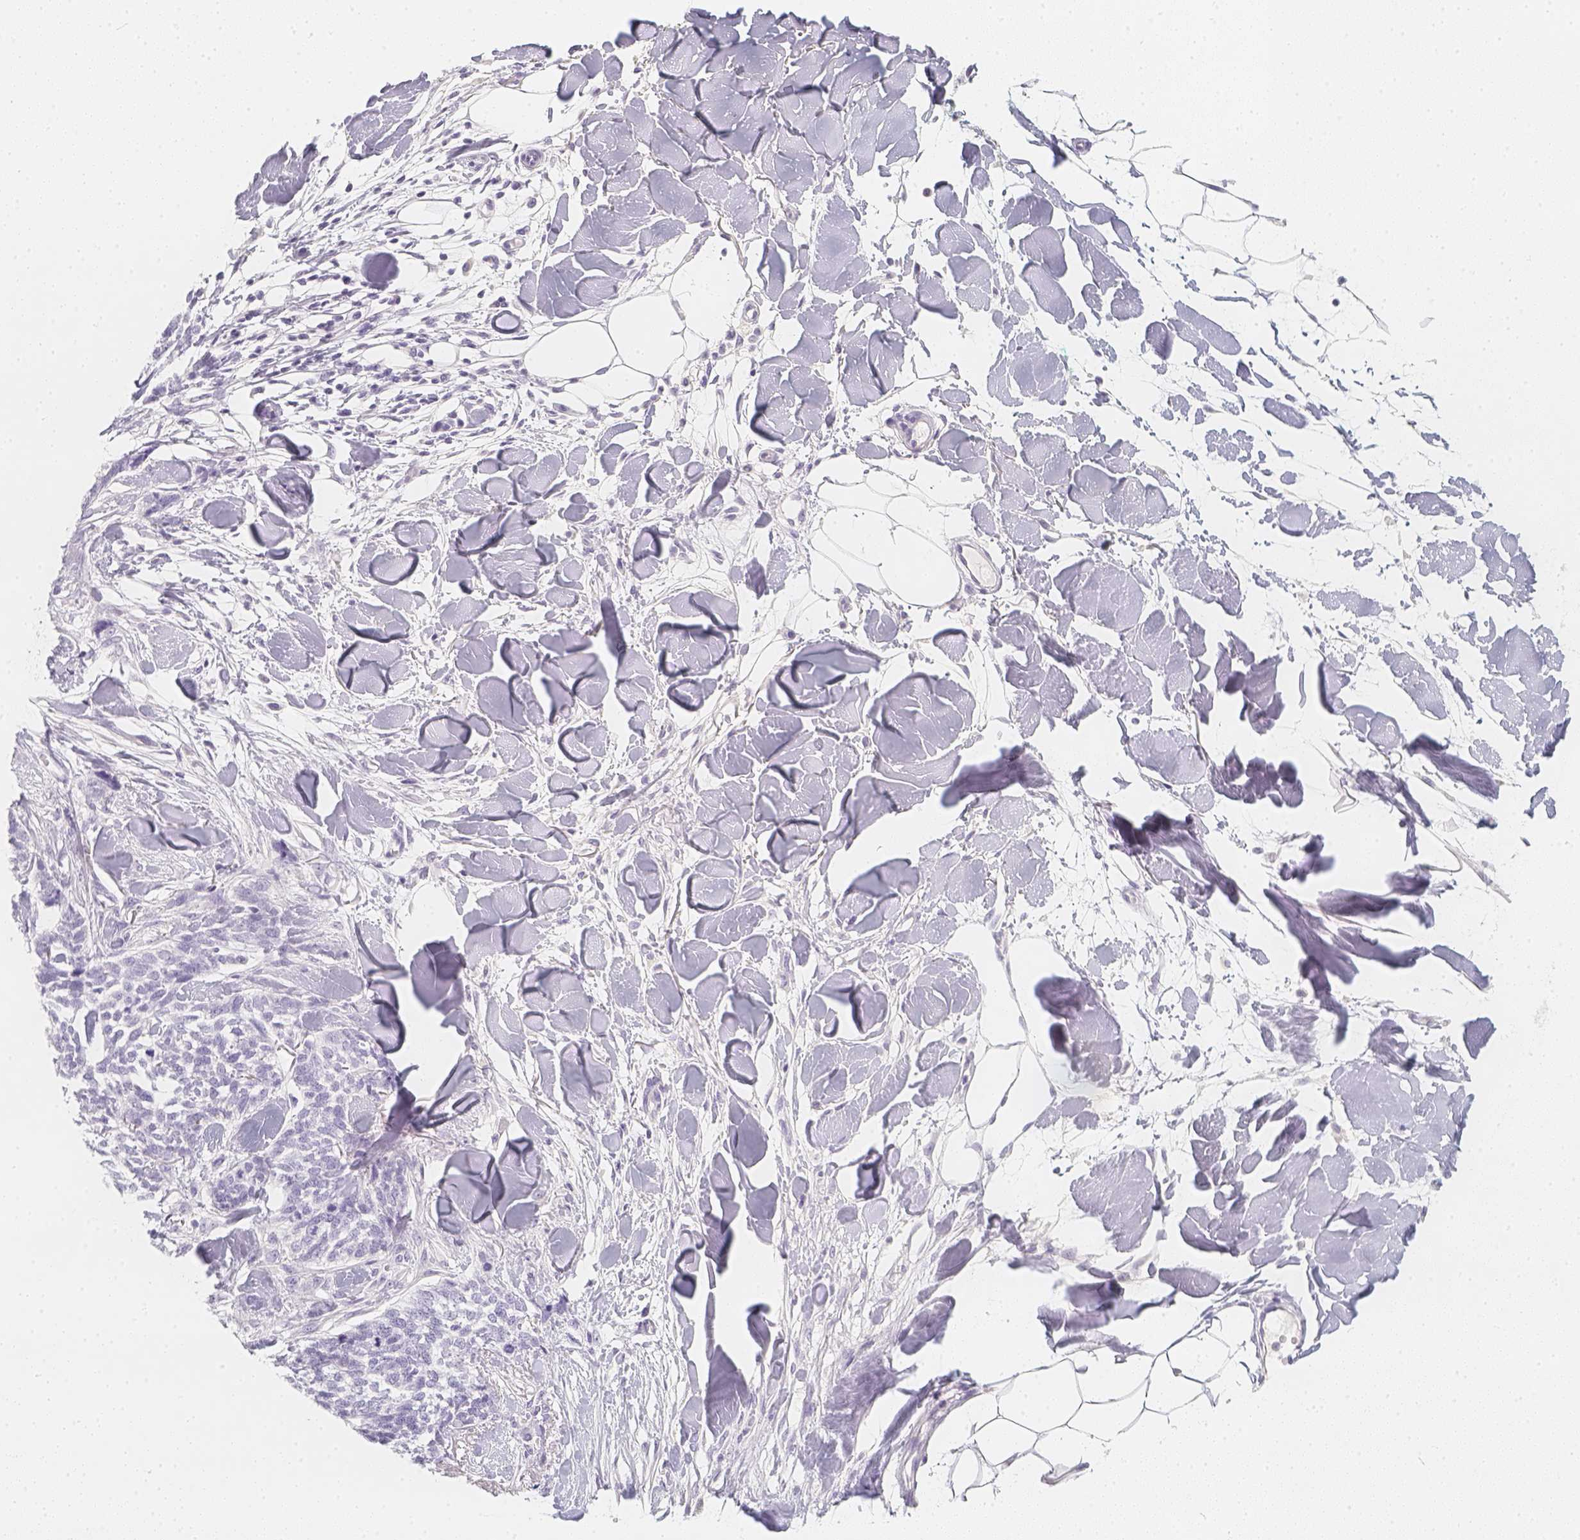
{"staining": {"intensity": "negative", "quantity": "none", "location": "none"}, "tissue": "skin cancer", "cell_type": "Tumor cells", "image_type": "cancer", "snomed": [{"axis": "morphology", "description": "Basal cell carcinoma"}, {"axis": "topography", "description": "Skin"}], "caption": "Histopathology image shows no protein staining in tumor cells of basal cell carcinoma (skin) tissue.", "gene": "SLC18A1", "patient": {"sex": "female", "age": 59}}